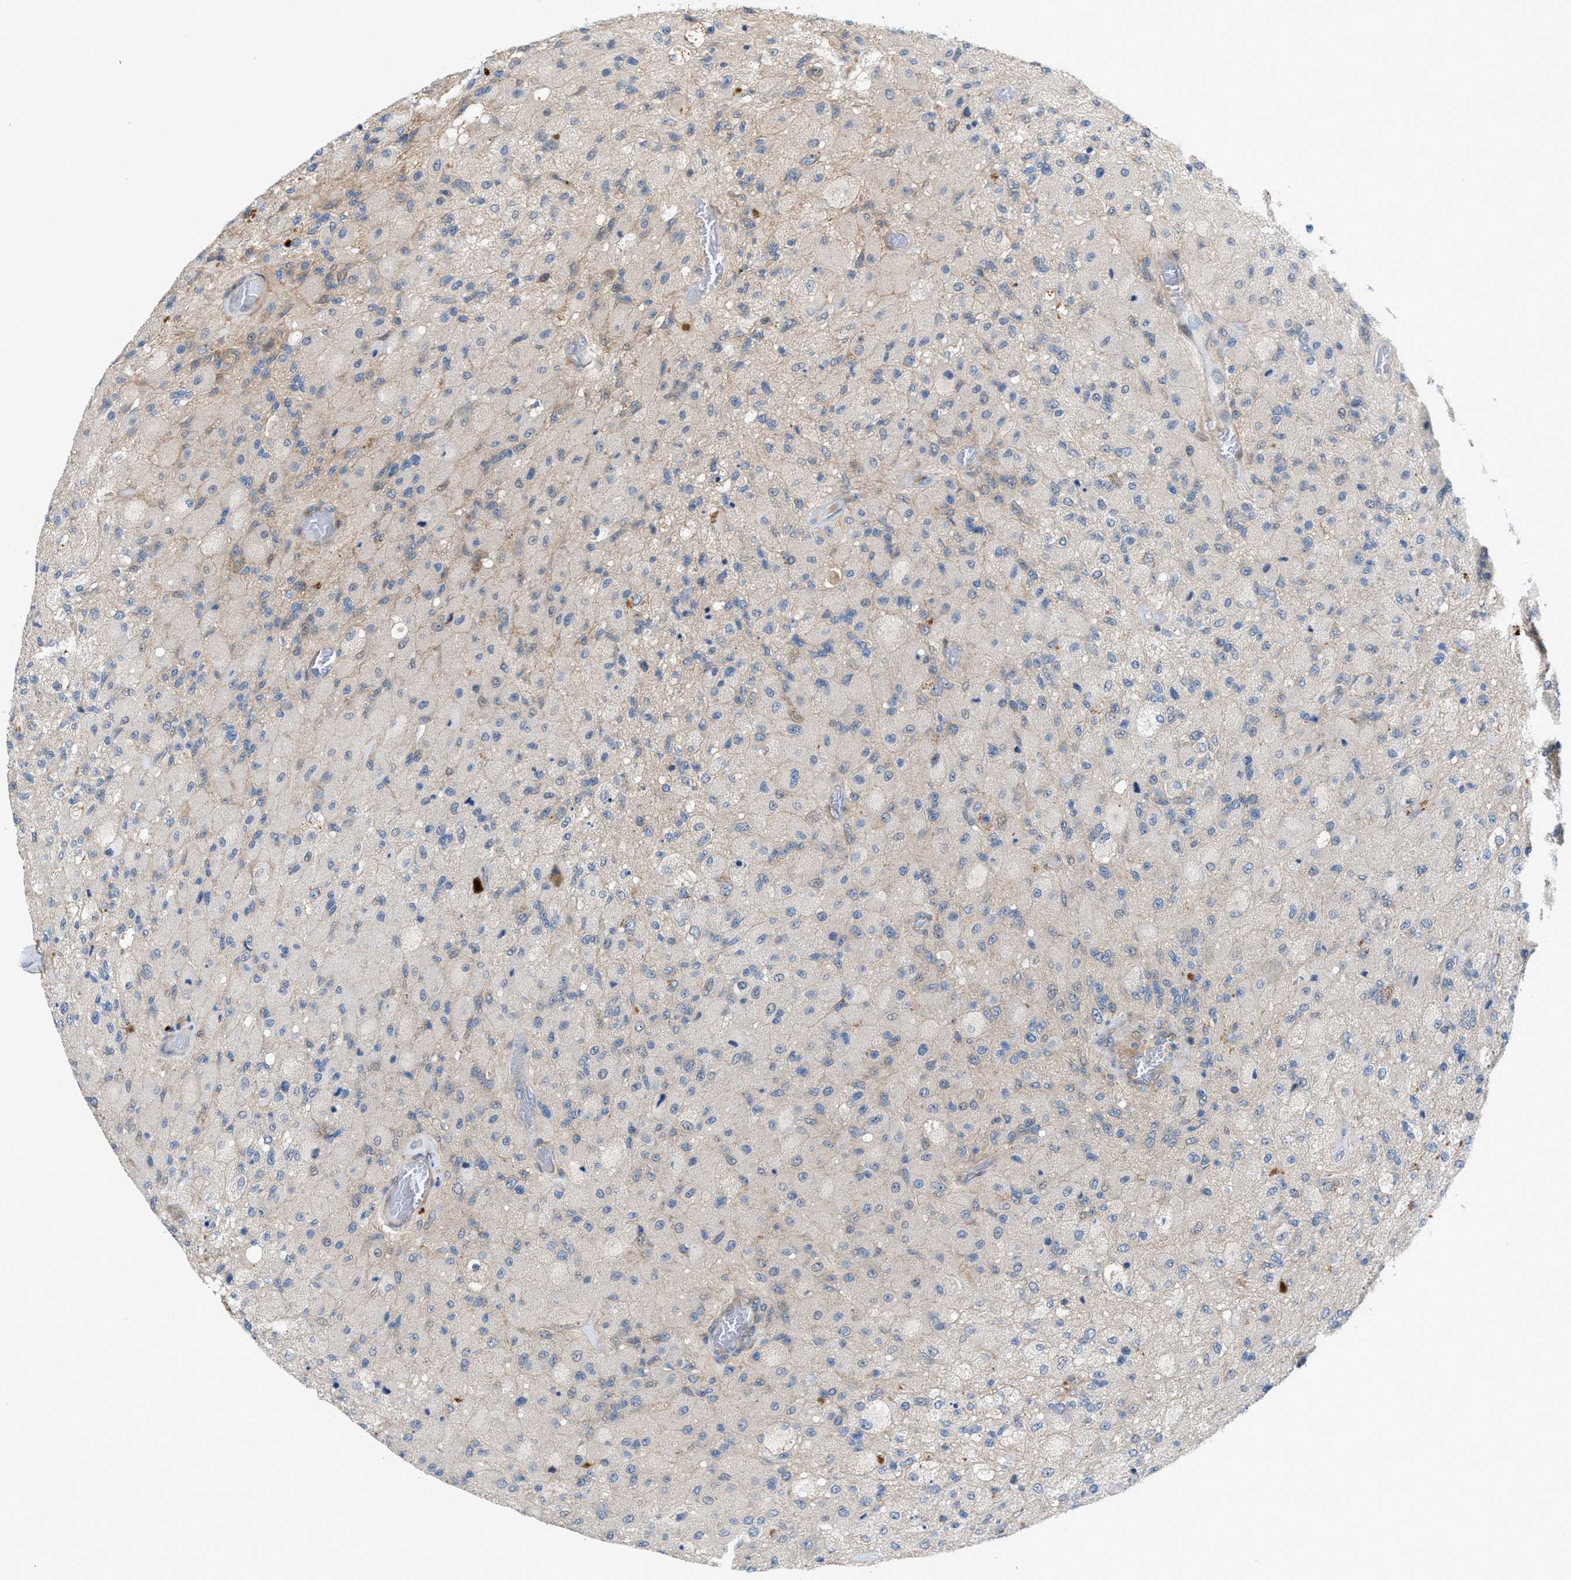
{"staining": {"intensity": "negative", "quantity": "none", "location": "none"}, "tissue": "glioma", "cell_type": "Tumor cells", "image_type": "cancer", "snomed": [{"axis": "morphology", "description": "Normal tissue, NOS"}, {"axis": "morphology", "description": "Glioma, malignant, High grade"}, {"axis": "topography", "description": "Cerebral cortex"}], "caption": "This is a image of IHC staining of glioma, which shows no positivity in tumor cells.", "gene": "CYB5D1", "patient": {"sex": "male", "age": 77}}